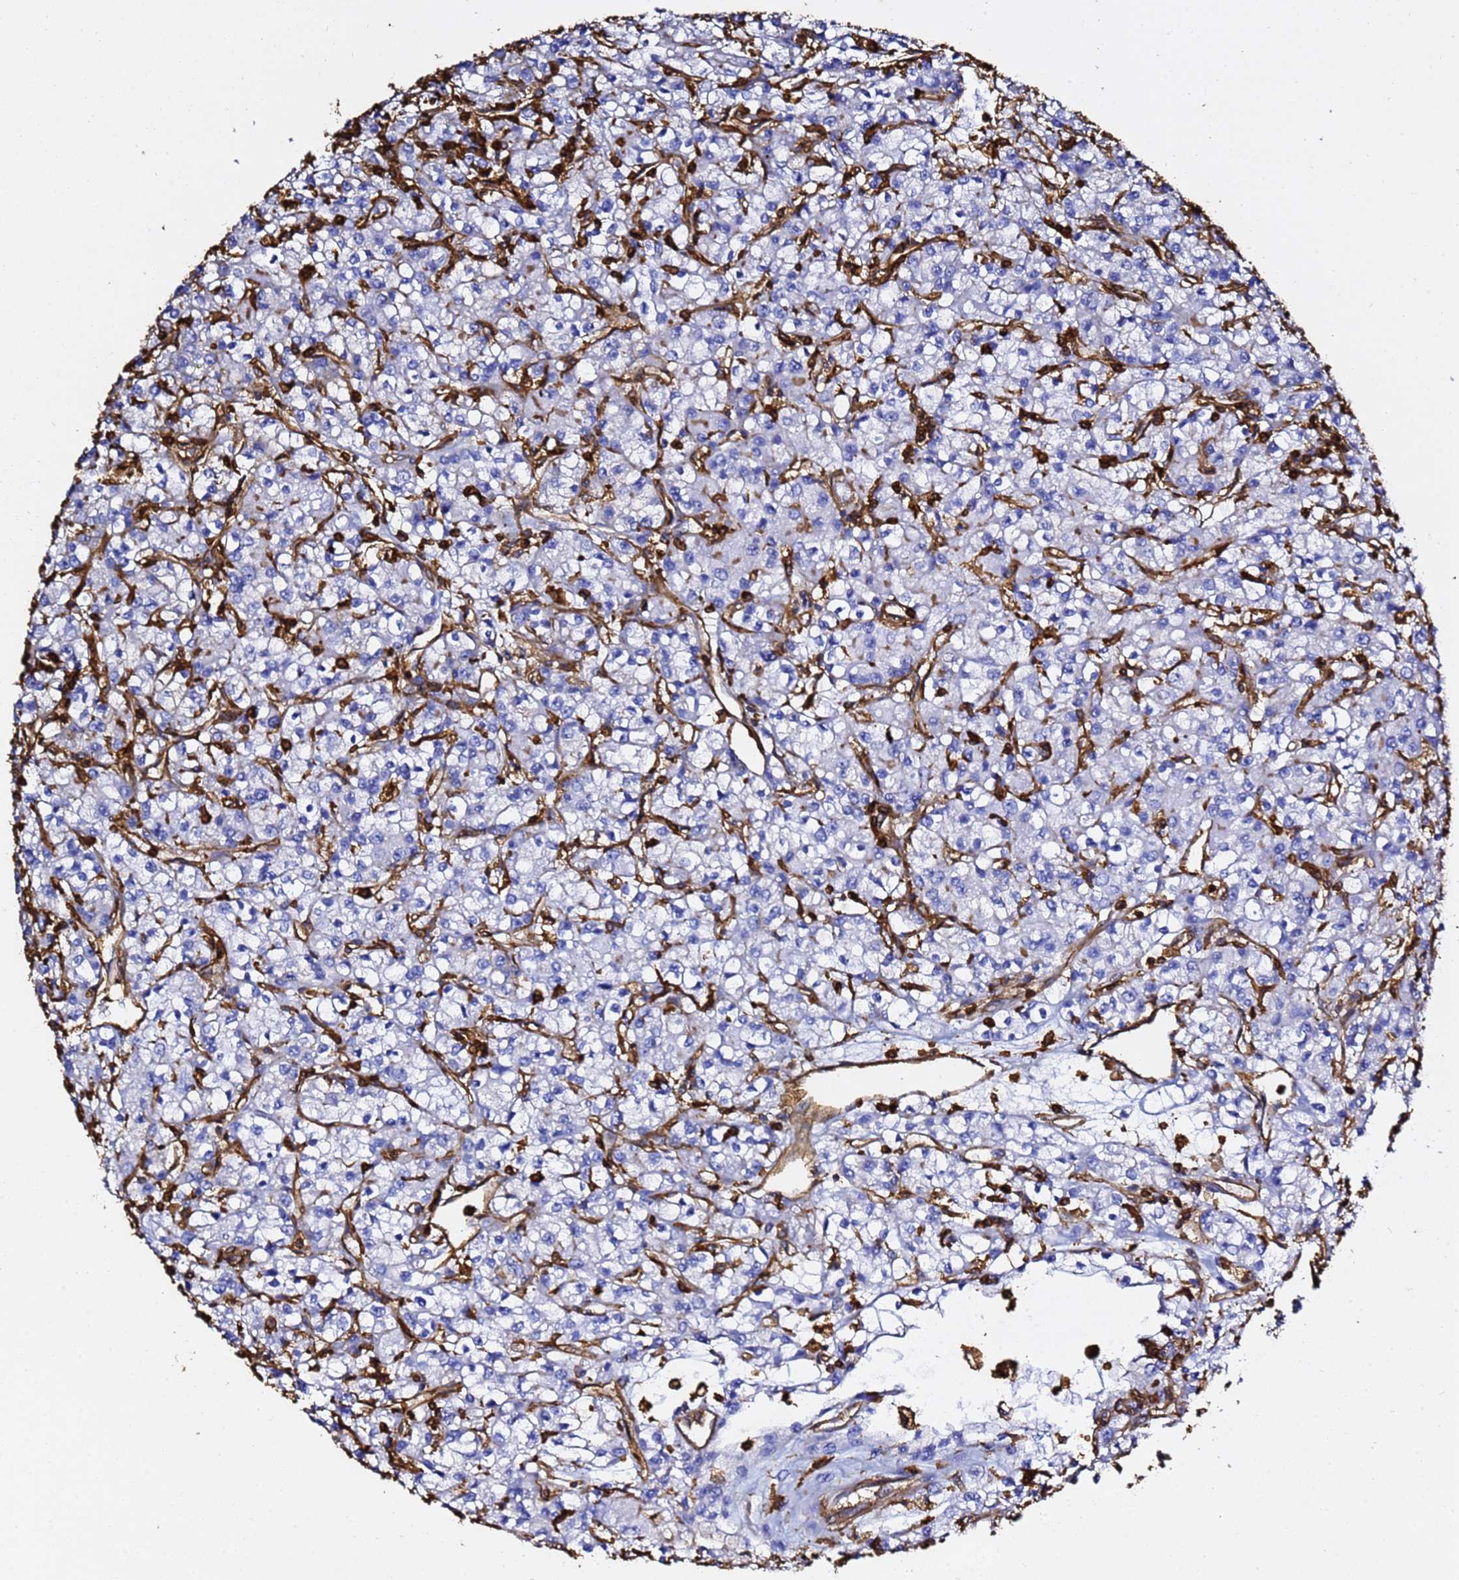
{"staining": {"intensity": "negative", "quantity": "none", "location": "none"}, "tissue": "renal cancer", "cell_type": "Tumor cells", "image_type": "cancer", "snomed": [{"axis": "morphology", "description": "Adenocarcinoma, NOS"}, {"axis": "topography", "description": "Kidney"}], "caption": "Immunohistochemistry micrograph of human adenocarcinoma (renal) stained for a protein (brown), which exhibits no positivity in tumor cells.", "gene": "ACTB", "patient": {"sex": "female", "age": 59}}